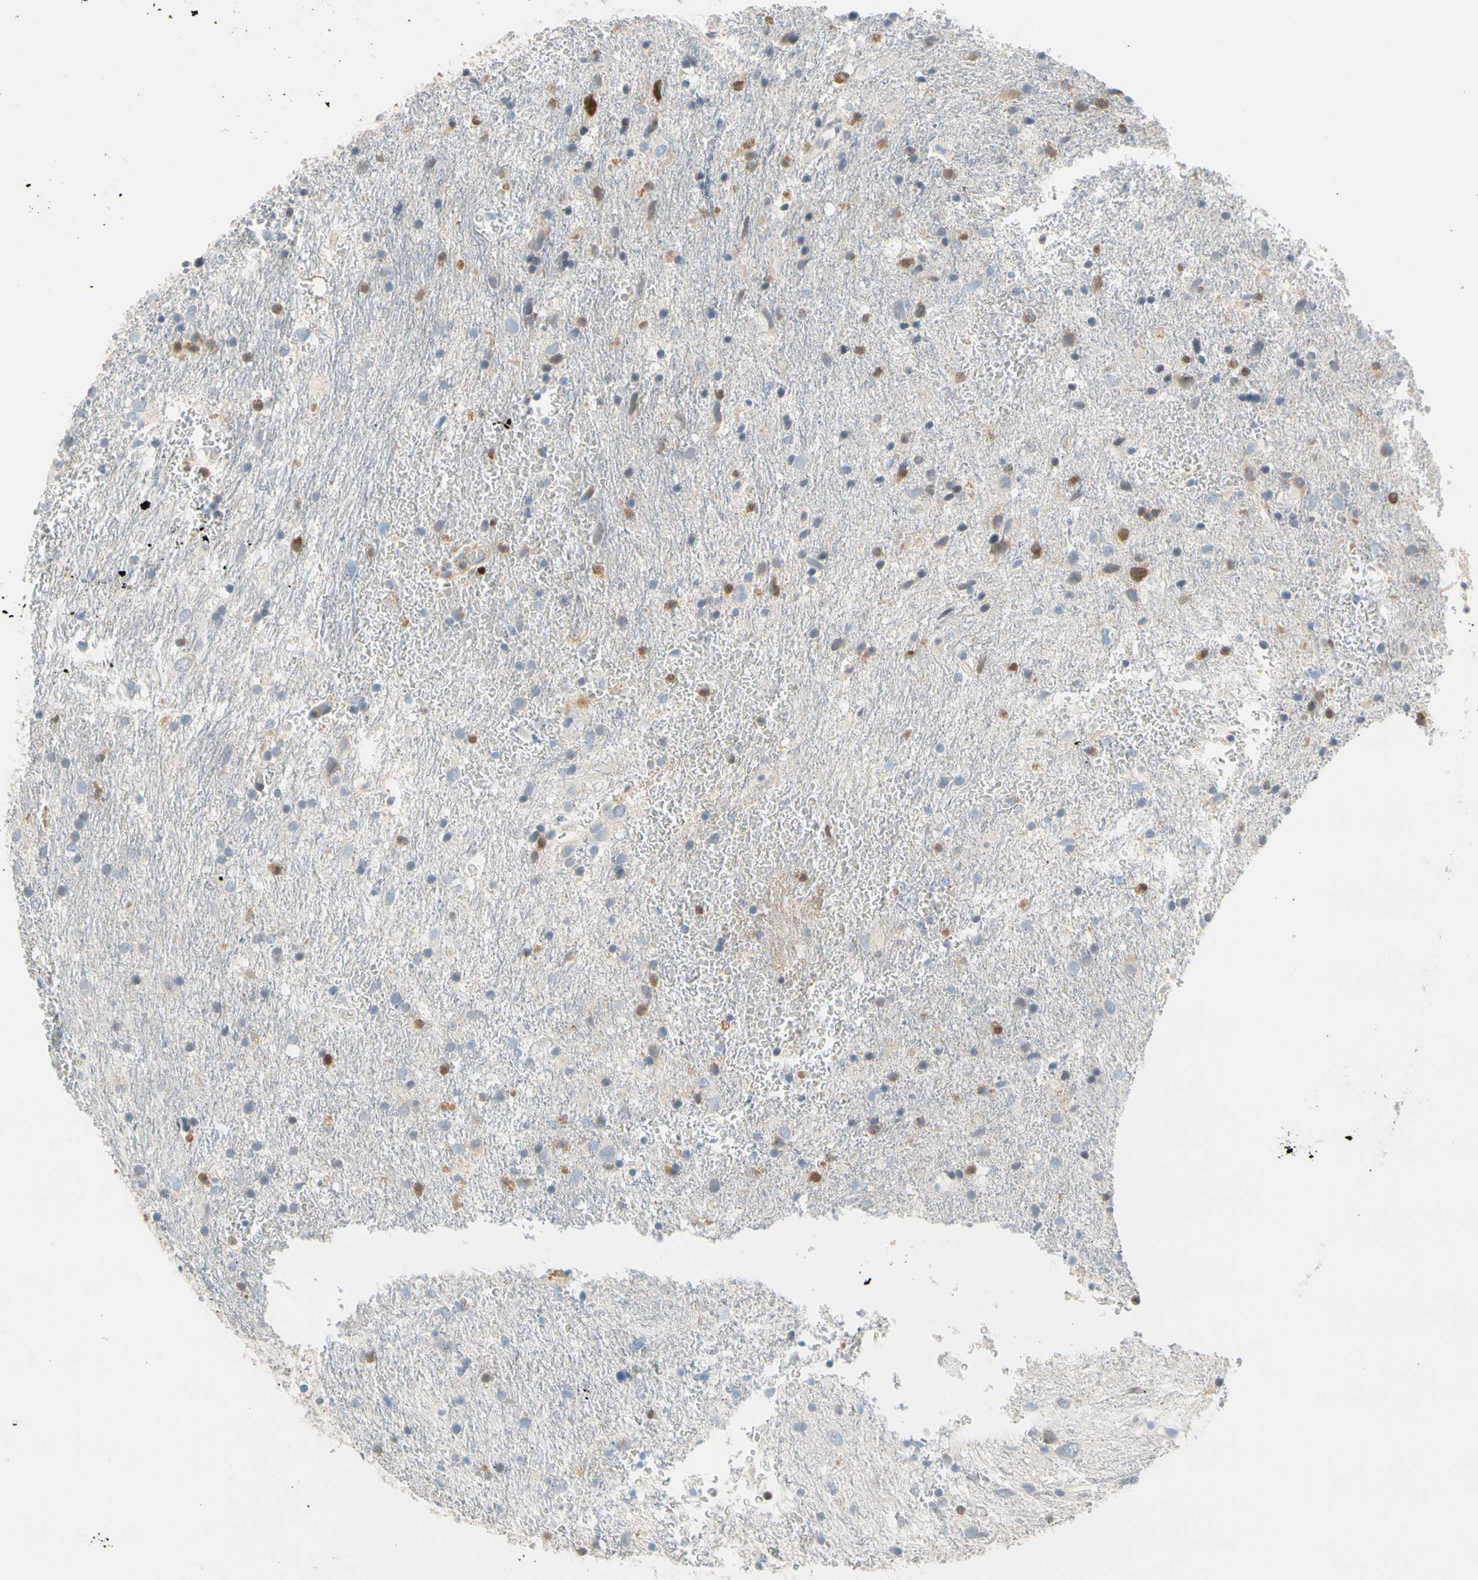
{"staining": {"intensity": "negative", "quantity": "none", "location": "none"}, "tissue": "glioma", "cell_type": "Tumor cells", "image_type": "cancer", "snomed": [{"axis": "morphology", "description": "Glioma, malignant, Low grade"}, {"axis": "topography", "description": "Brain"}], "caption": "The histopathology image reveals no significant positivity in tumor cells of low-grade glioma (malignant). (DAB immunohistochemistry with hematoxylin counter stain).", "gene": "SP140", "patient": {"sex": "male", "age": 77}}